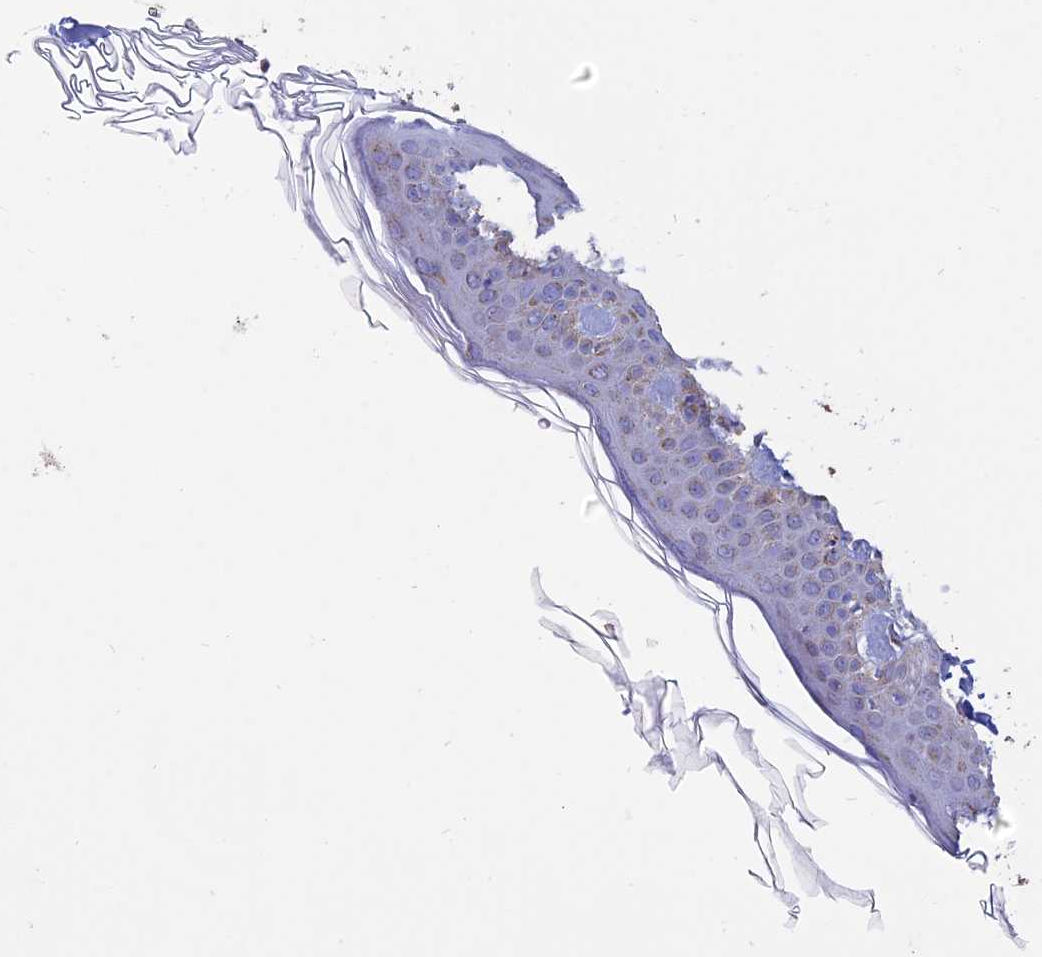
{"staining": {"intensity": "weak", "quantity": "<25%", "location": "cytoplasmic/membranous"}, "tissue": "skin", "cell_type": "Keratinocytes", "image_type": "normal", "snomed": [{"axis": "morphology", "description": "Normal tissue, NOS"}, {"axis": "topography", "description": "Skin"}], "caption": "The histopathology image displays no significant staining in keratinocytes of skin.", "gene": "OR2W3", "patient": {"sex": "male", "age": 67}}